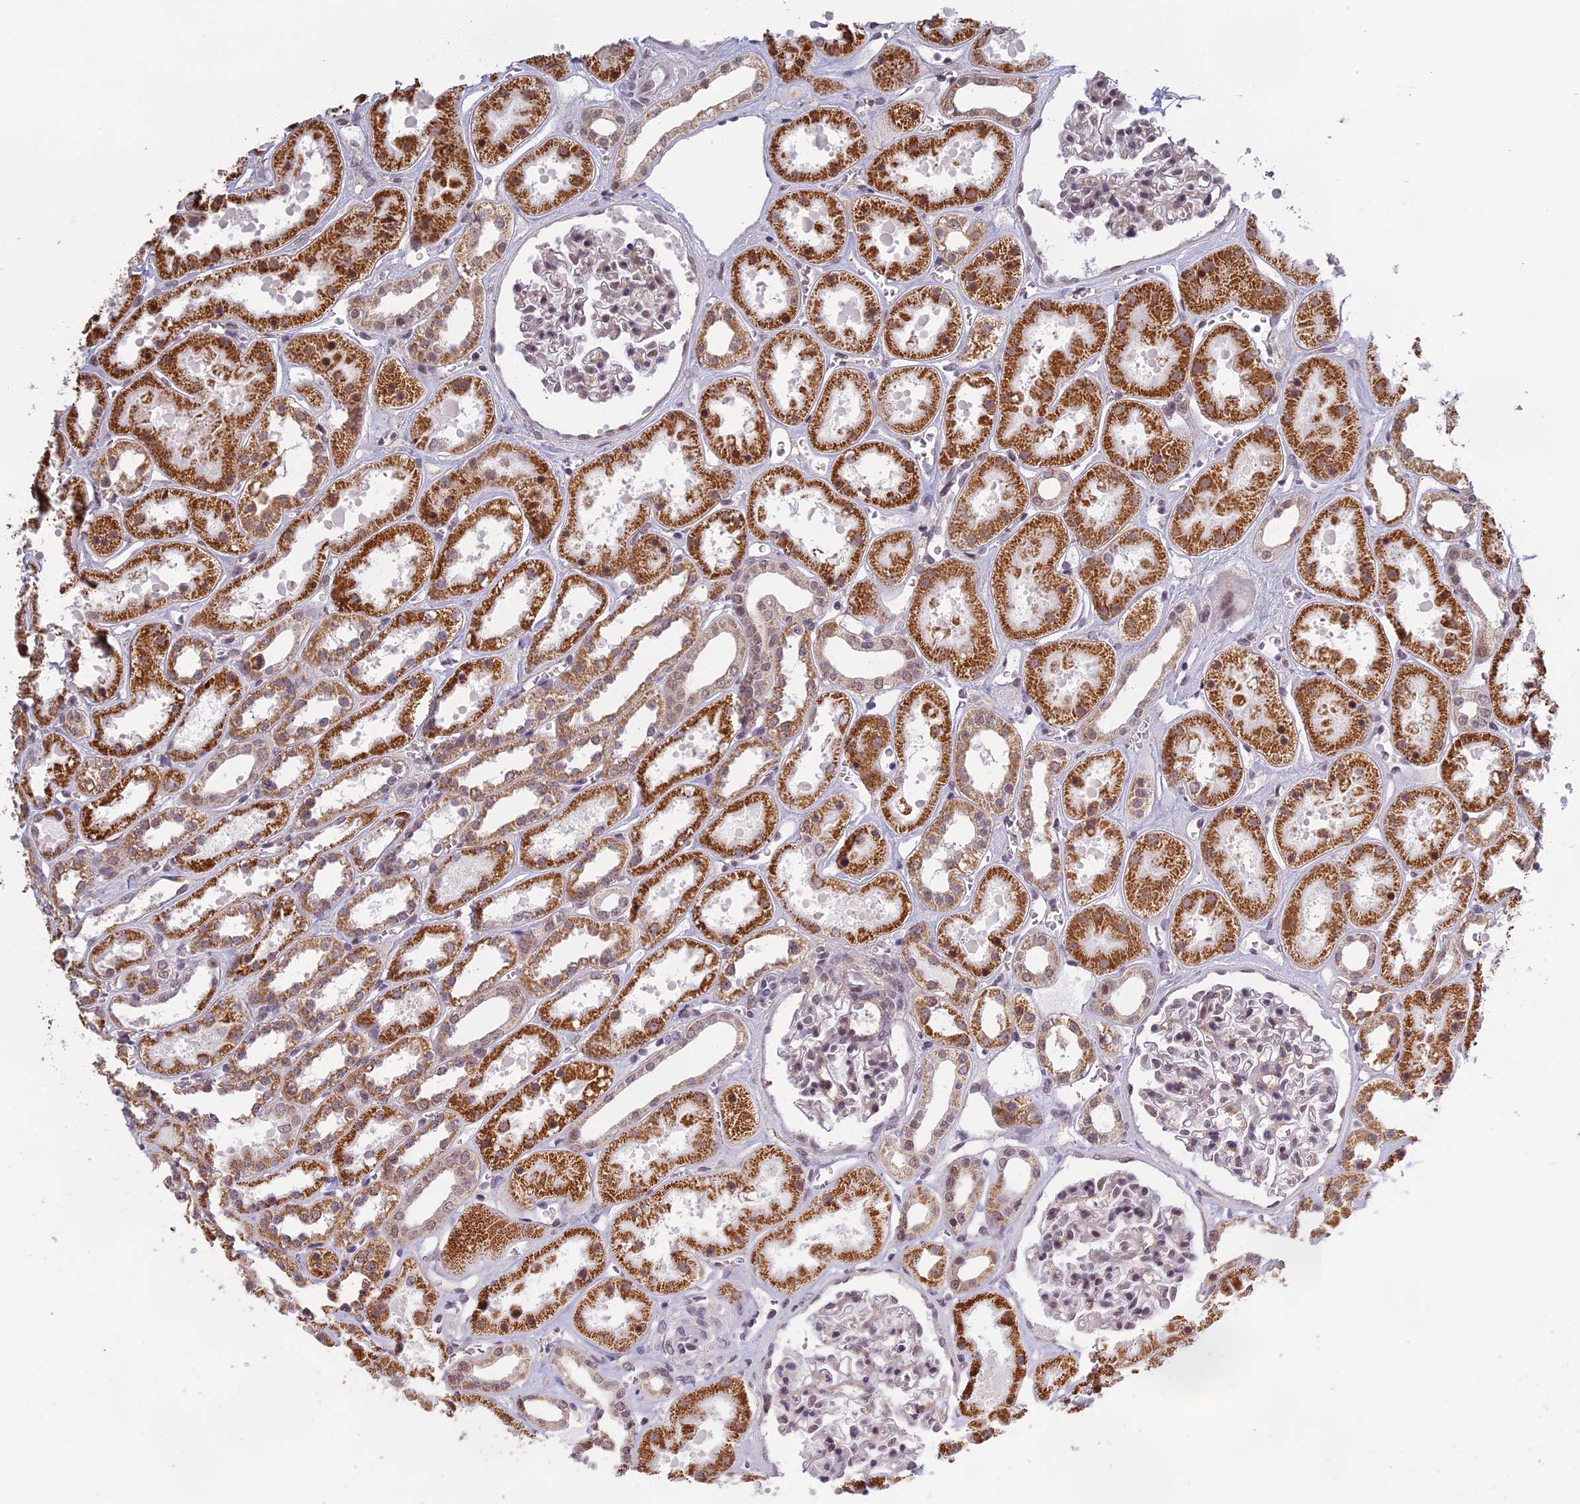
{"staining": {"intensity": "weak", "quantity": "<25%", "location": "nuclear"}, "tissue": "kidney", "cell_type": "Cells in glomeruli", "image_type": "normal", "snomed": [{"axis": "morphology", "description": "Normal tissue, NOS"}, {"axis": "topography", "description": "Kidney"}], "caption": "There is no significant positivity in cells in glomeruli of kidney. The staining is performed using DAB (3,3'-diaminobenzidine) brown chromogen with nuclei counter-stained in using hematoxylin.", "gene": "MORF4L1", "patient": {"sex": "female", "age": 41}}